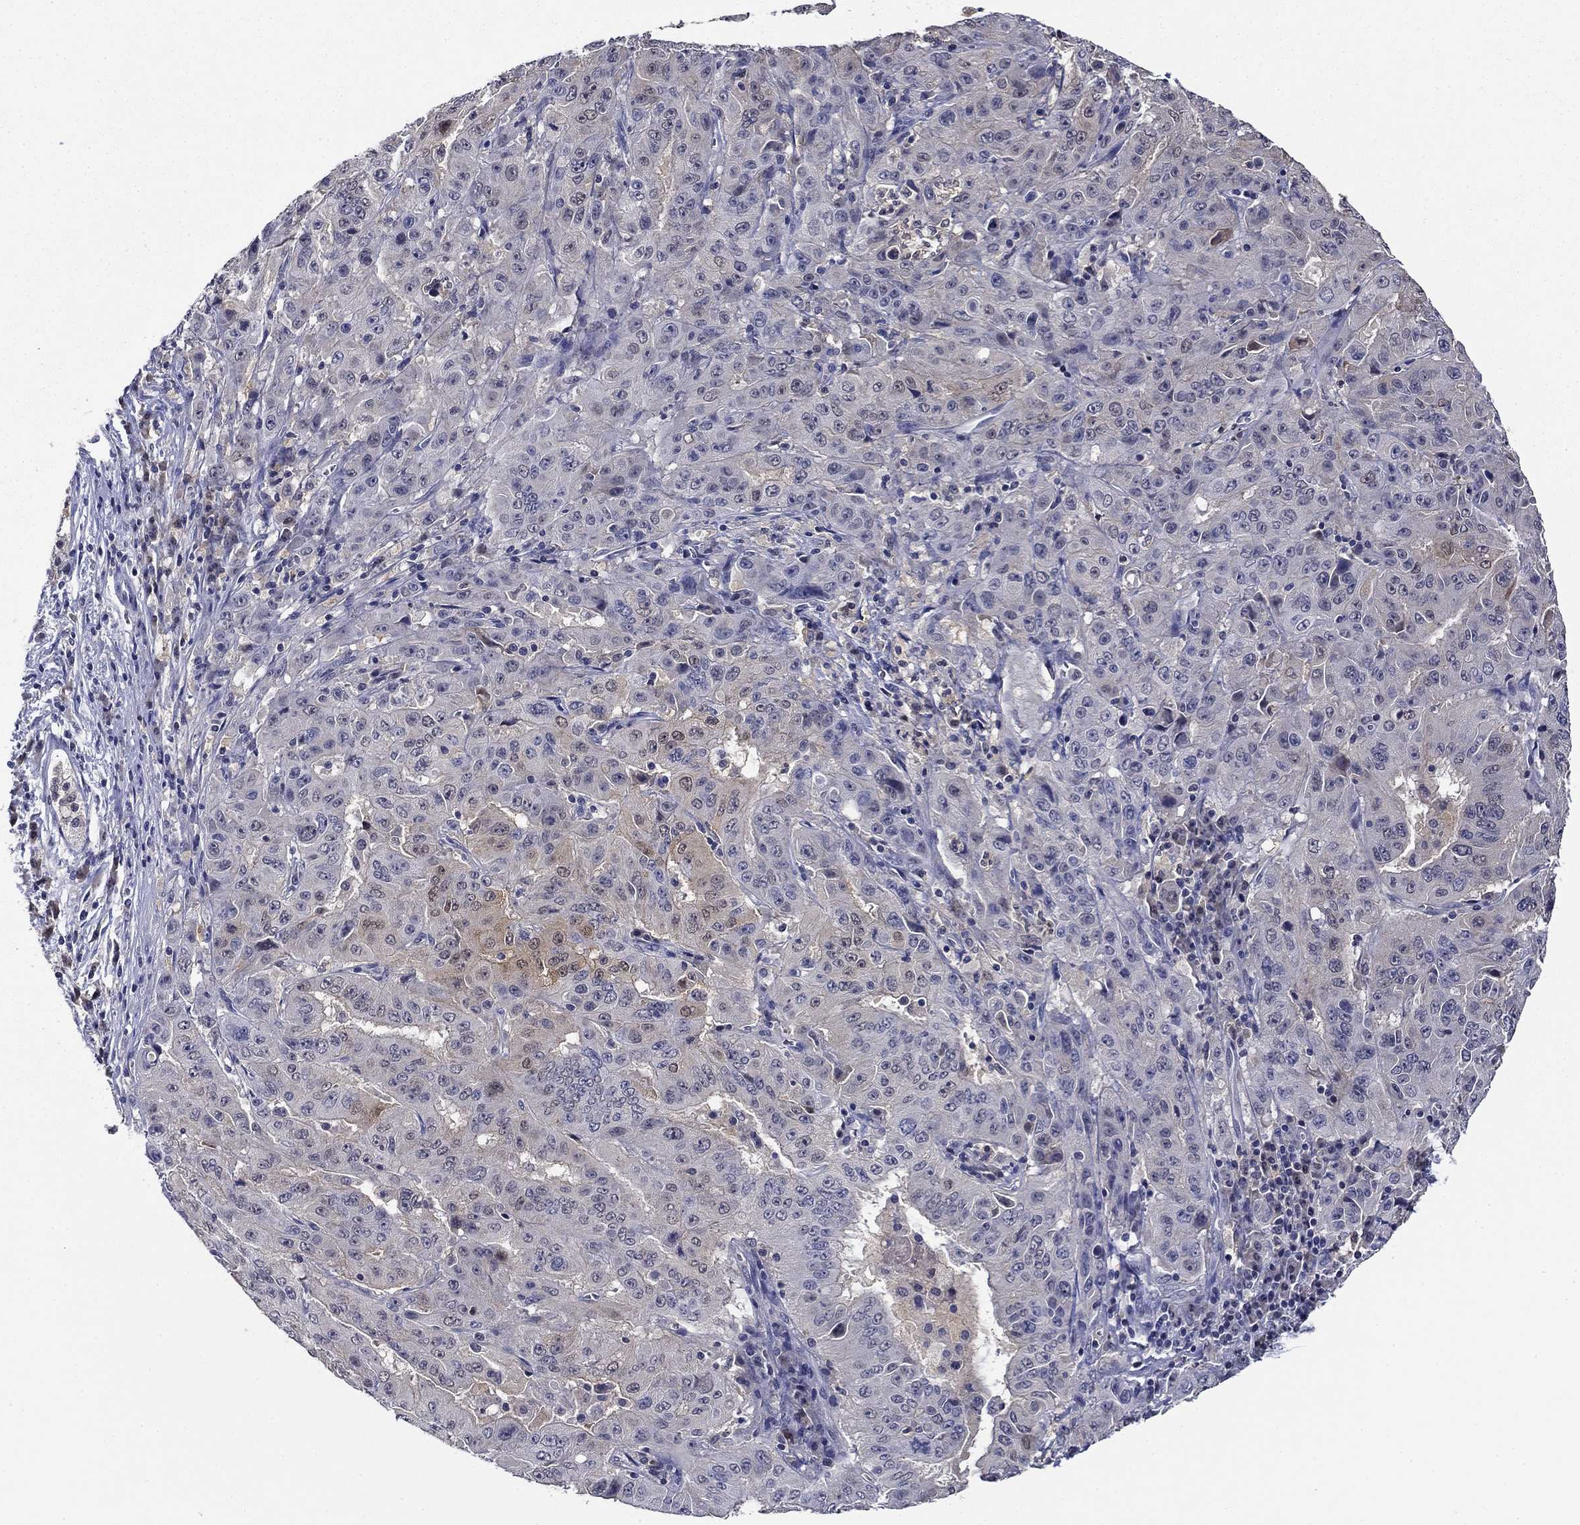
{"staining": {"intensity": "weak", "quantity": "<25%", "location": "cytoplasmic/membranous"}, "tissue": "pancreatic cancer", "cell_type": "Tumor cells", "image_type": "cancer", "snomed": [{"axis": "morphology", "description": "Adenocarcinoma, NOS"}, {"axis": "topography", "description": "Pancreas"}], "caption": "Pancreatic cancer (adenocarcinoma) was stained to show a protein in brown. There is no significant positivity in tumor cells.", "gene": "DDTL", "patient": {"sex": "male", "age": 63}}